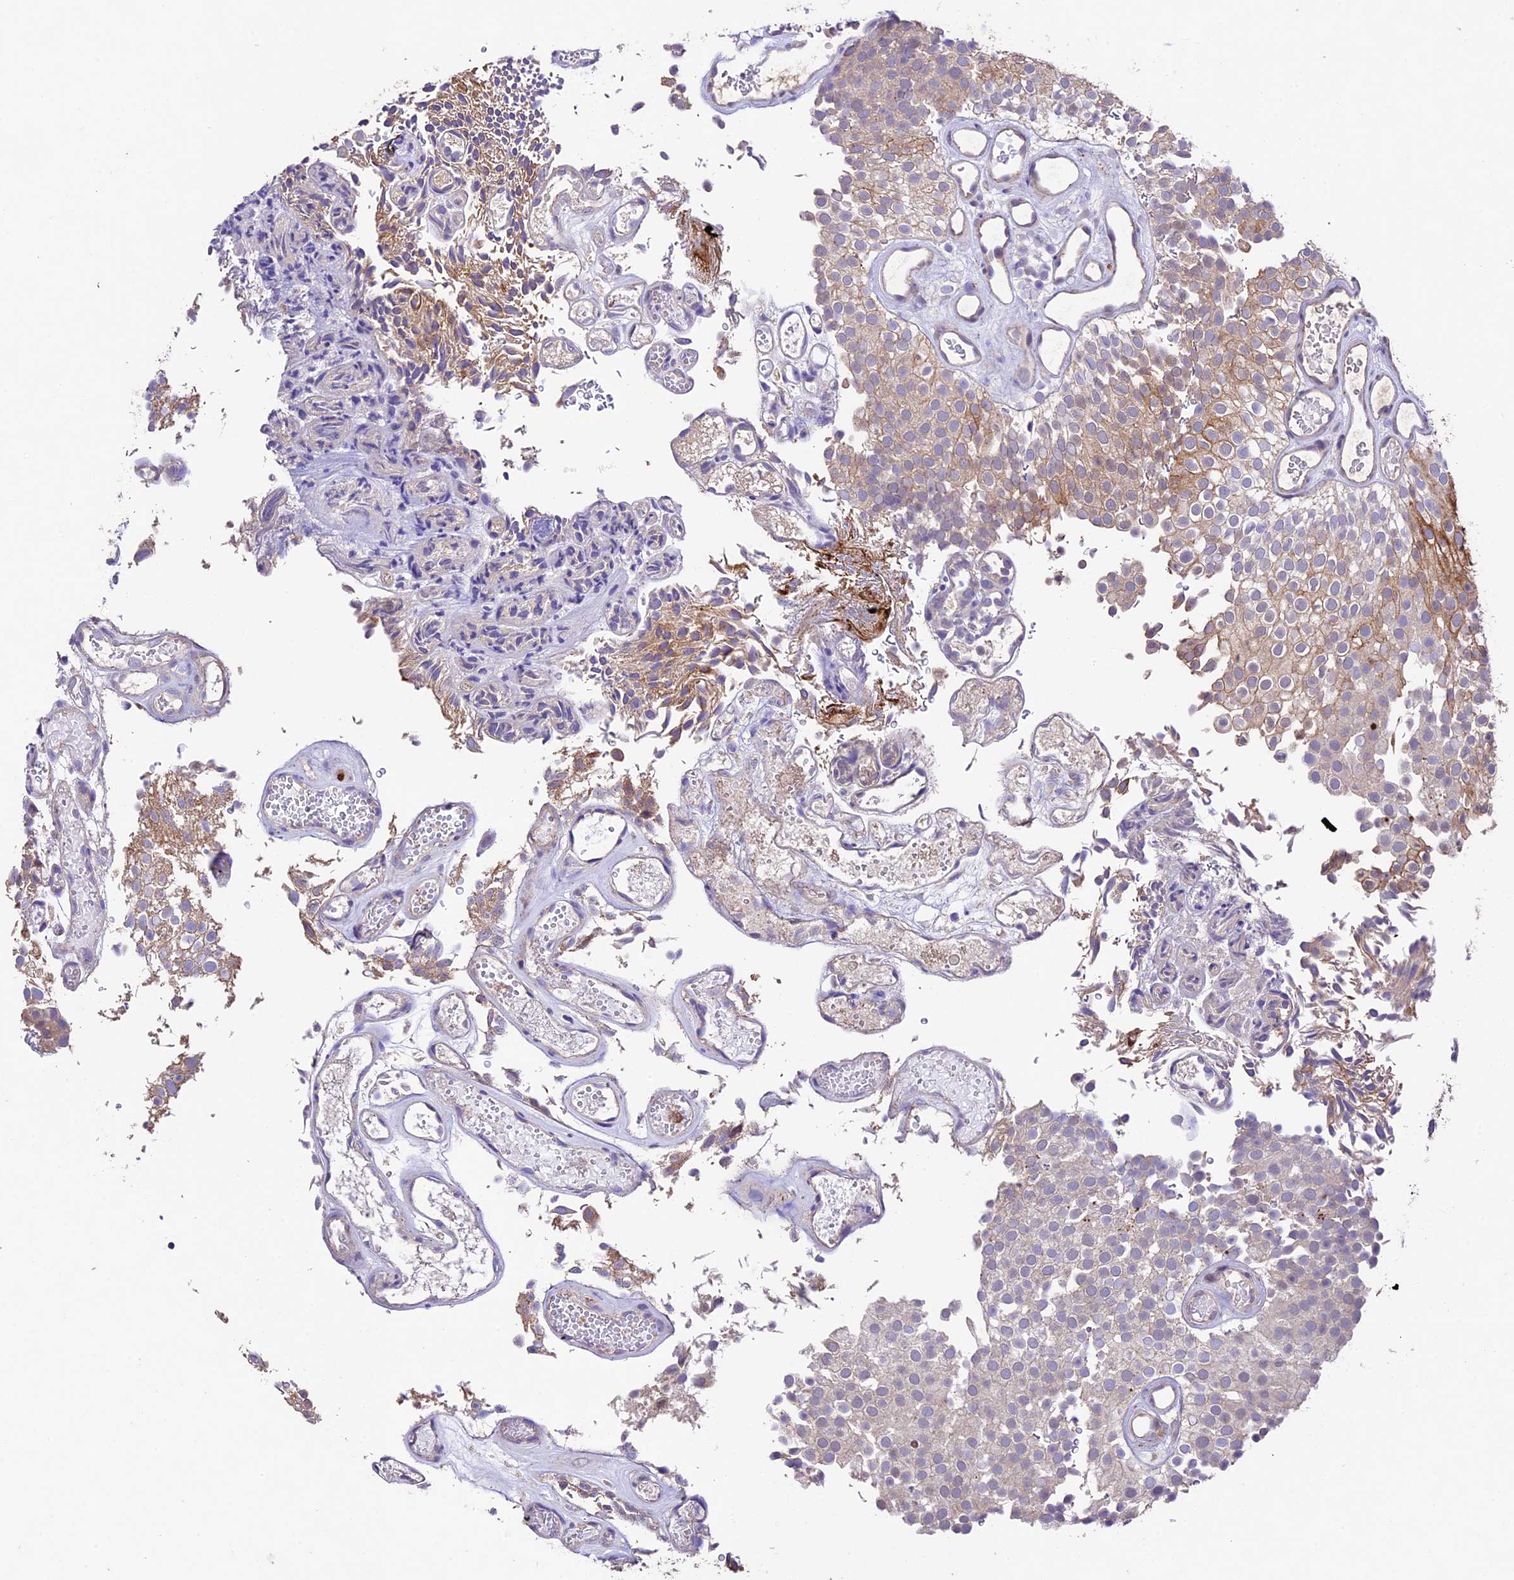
{"staining": {"intensity": "moderate", "quantity": "25%-75%", "location": "cytoplasmic/membranous"}, "tissue": "urothelial cancer", "cell_type": "Tumor cells", "image_type": "cancer", "snomed": [{"axis": "morphology", "description": "Urothelial carcinoma, Low grade"}, {"axis": "topography", "description": "Urinary bladder"}], "caption": "Immunohistochemical staining of human urothelial cancer displays moderate cytoplasmic/membranous protein expression in about 25%-75% of tumor cells. The staining was performed using DAB (3,3'-diaminobenzidine) to visualize the protein expression in brown, while the nuclei were stained in blue with hematoxylin (Magnification: 20x).", "gene": "SBNO2", "patient": {"sex": "male", "age": 78}}